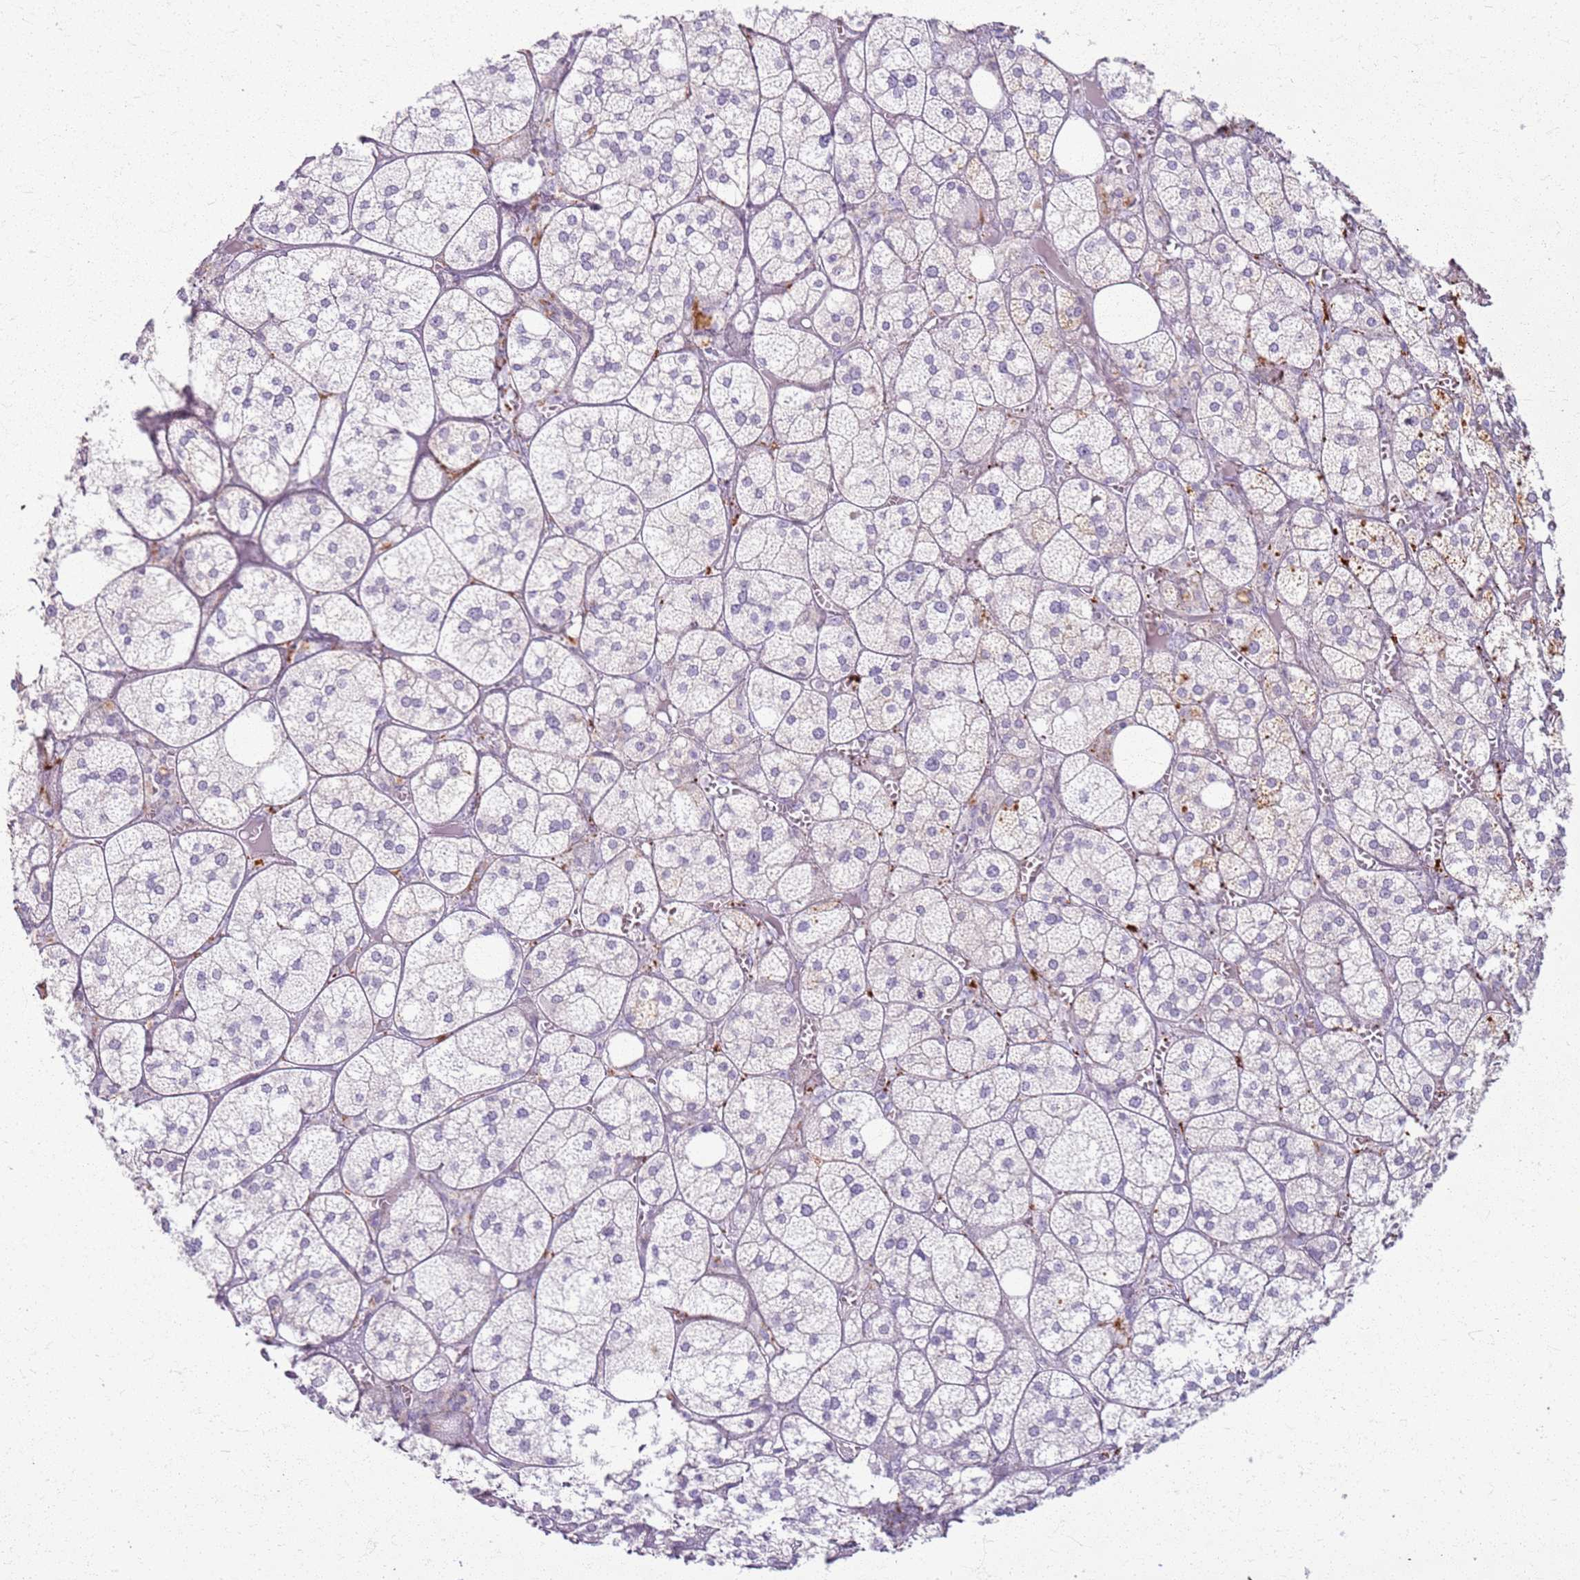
{"staining": {"intensity": "negative", "quantity": "none", "location": "none"}, "tissue": "adrenal gland", "cell_type": "Glandular cells", "image_type": "normal", "snomed": [{"axis": "morphology", "description": "Normal tissue, NOS"}, {"axis": "topography", "description": "Adrenal gland"}], "caption": "Normal adrenal gland was stained to show a protein in brown. There is no significant positivity in glandular cells. (DAB (3,3'-diaminobenzidine) immunohistochemistry (IHC) visualized using brightfield microscopy, high magnification).", "gene": "CSRP3", "patient": {"sex": "female", "age": 61}}